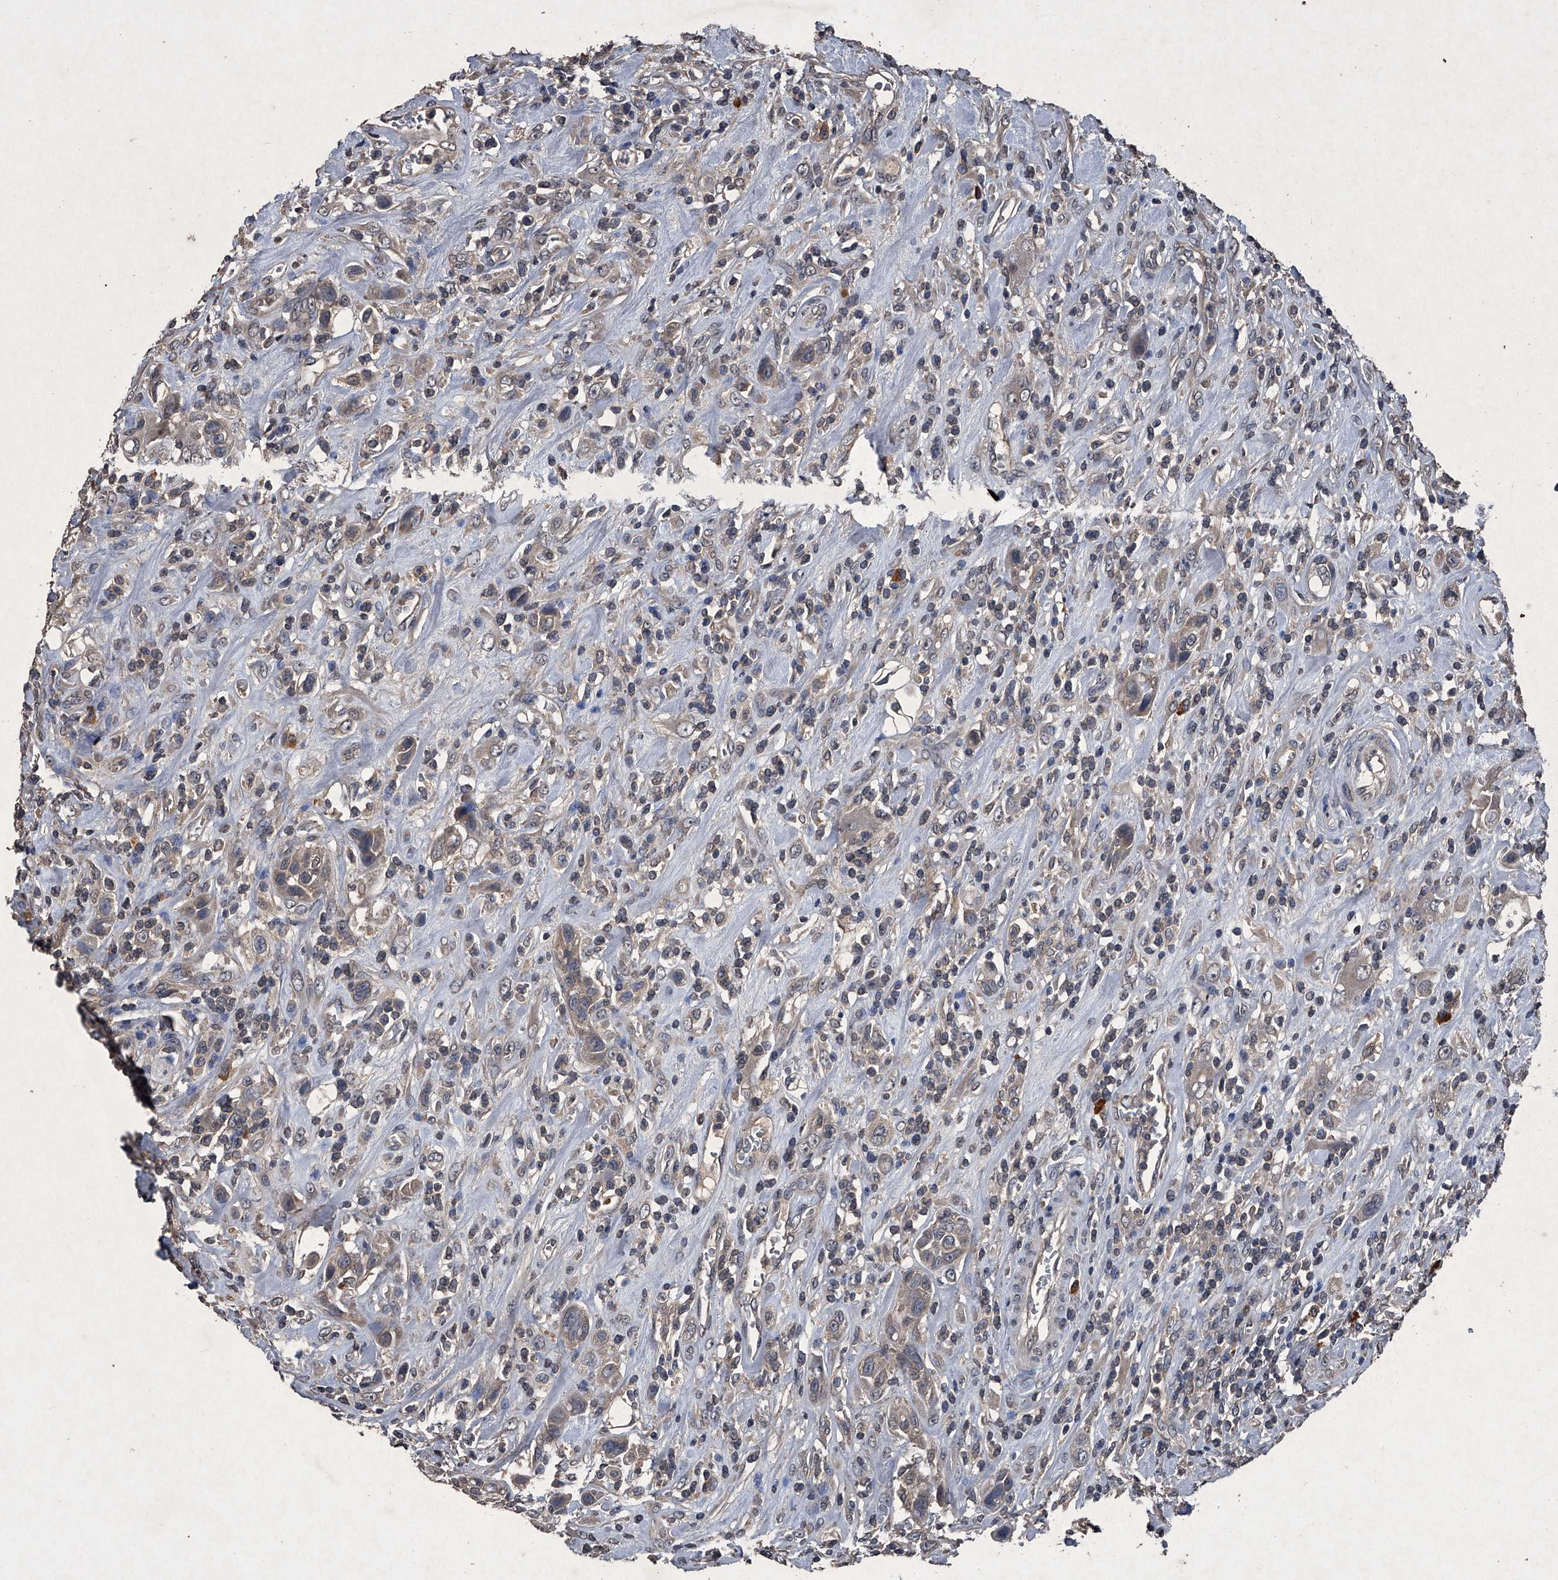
{"staining": {"intensity": "weak", "quantity": ">75%", "location": "cytoplasmic/membranous"}, "tissue": "urothelial cancer", "cell_type": "Tumor cells", "image_type": "cancer", "snomed": [{"axis": "morphology", "description": "Urothelial carcinoma, High grade"}, {"axis": "topography", "description": "Urinary bladder"}], "caption": "Weak cytoplasmic/membranous positivity is appreciated in approximately >75% of tumor cells in urothelial carcinoma (high-grade).", "gene": "MAPKAP1", "patient": {"sex": "male", "age": 50}}